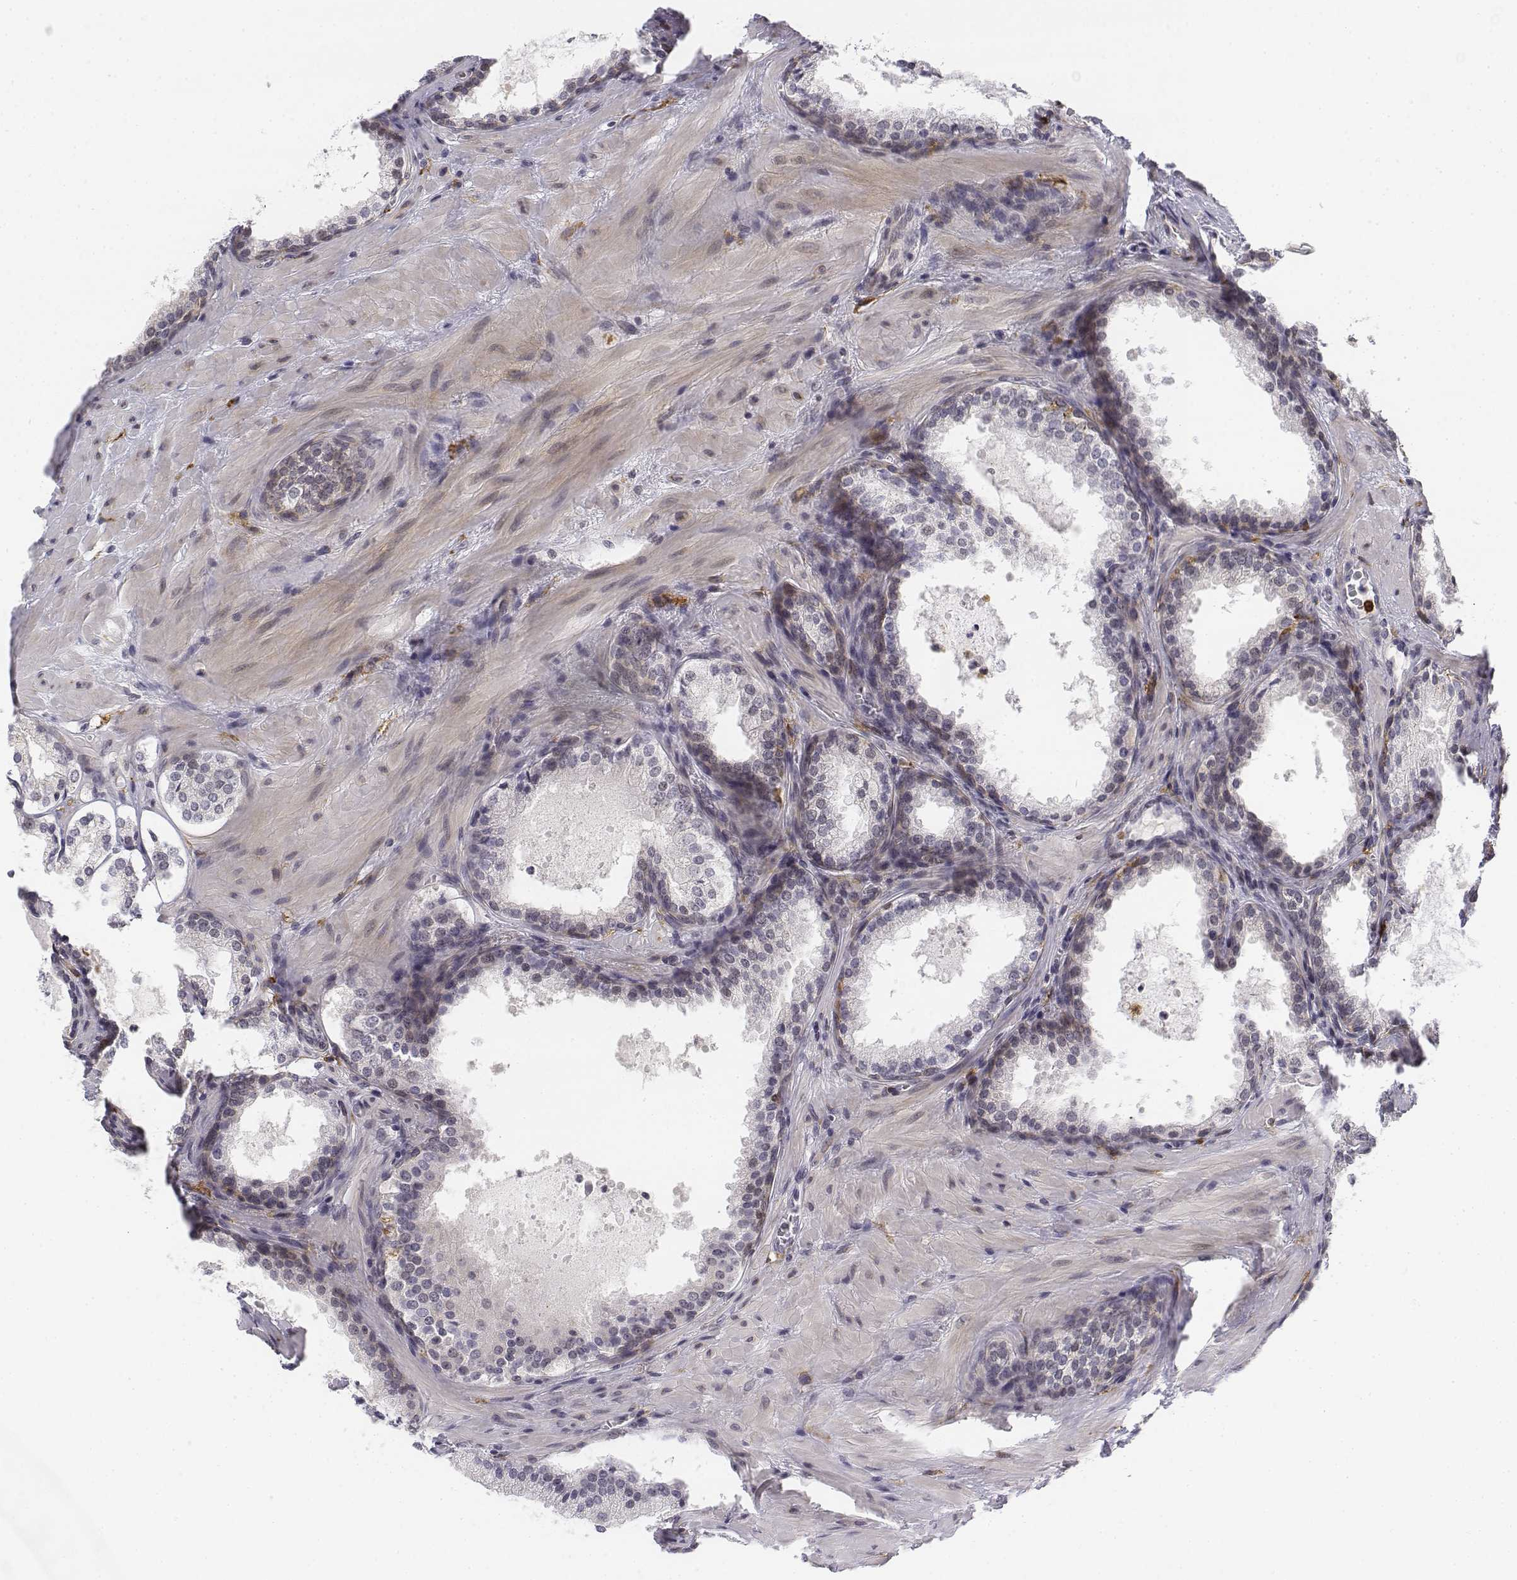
{"staining": {"intensity": "negative", "quantity": "none", "location": "none"}, "tissue": "prostate cancer", "cell_type": "Tumor cells", "image_type": "cancer", "snomed": [{"axis": "morphology", "description": "Adenocarcinoma, Low grade"}, {"axis": "topography", "description": "Prostate"}], "caption": "This is an IHC image of prostate adenocarcinoma (low-grade). There is no positivity in tumor cells.", "gene": "CD14", "patient": {"sex": "male", "age": 56}}